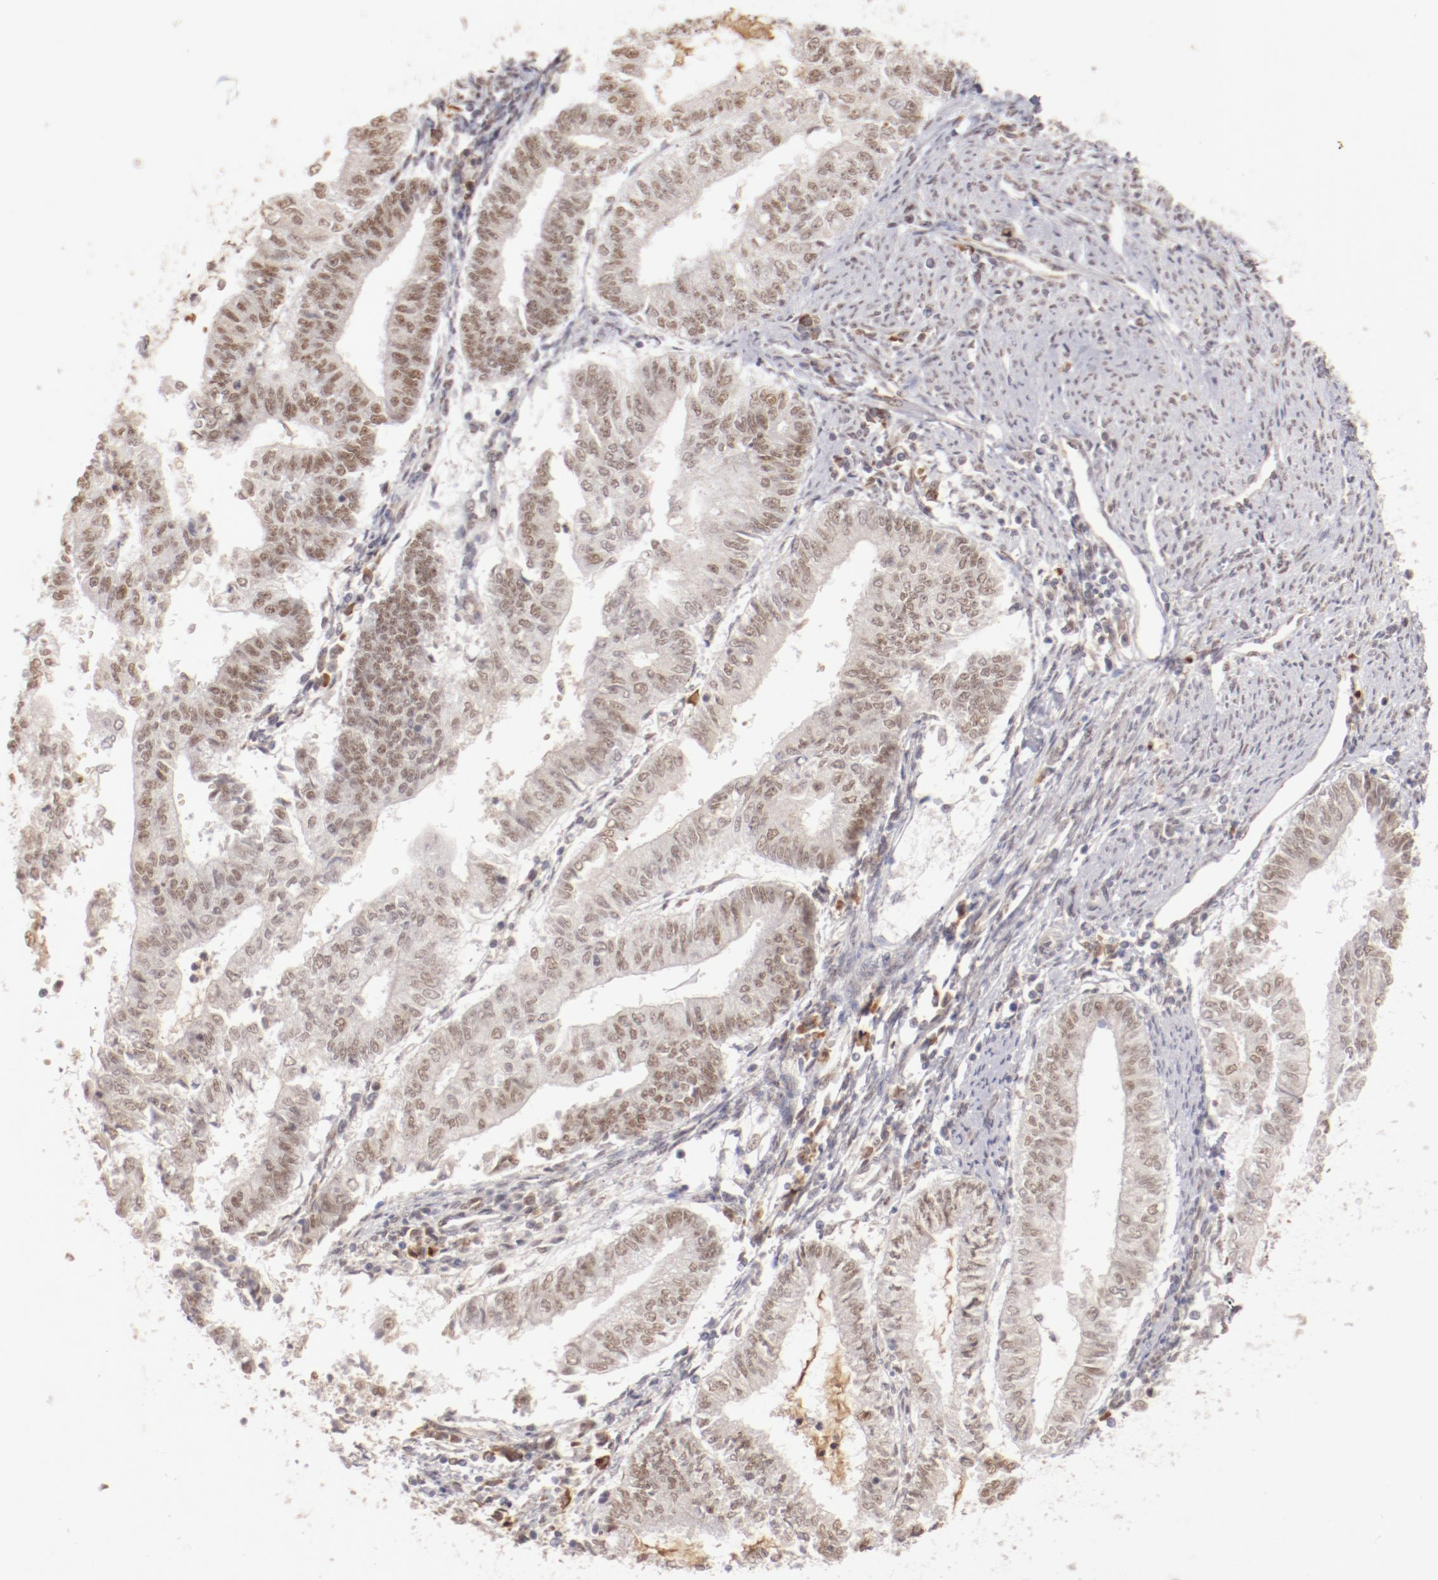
{"staining": {"intensity": "weak", "quantity": ">75%", "location": "cytoplasmic/membranous,nuclear"}, "tissue": "endometrial cancer", "cell_type": "Tumor cells", "image_type": "cancer", "snomed": [{"axis": "morphology", "description": "Adenocarcinoma, NOS"}, {"axis": "topography", "description": "Endometrium"}], "caption": "A brown stain highlights weak cytoplasmic/membranous and nuclear positivity of a protein in human endometrial cancer tumor cells.", "gene": "NFE2", "patient": {"sex": "female", "age": 66}}